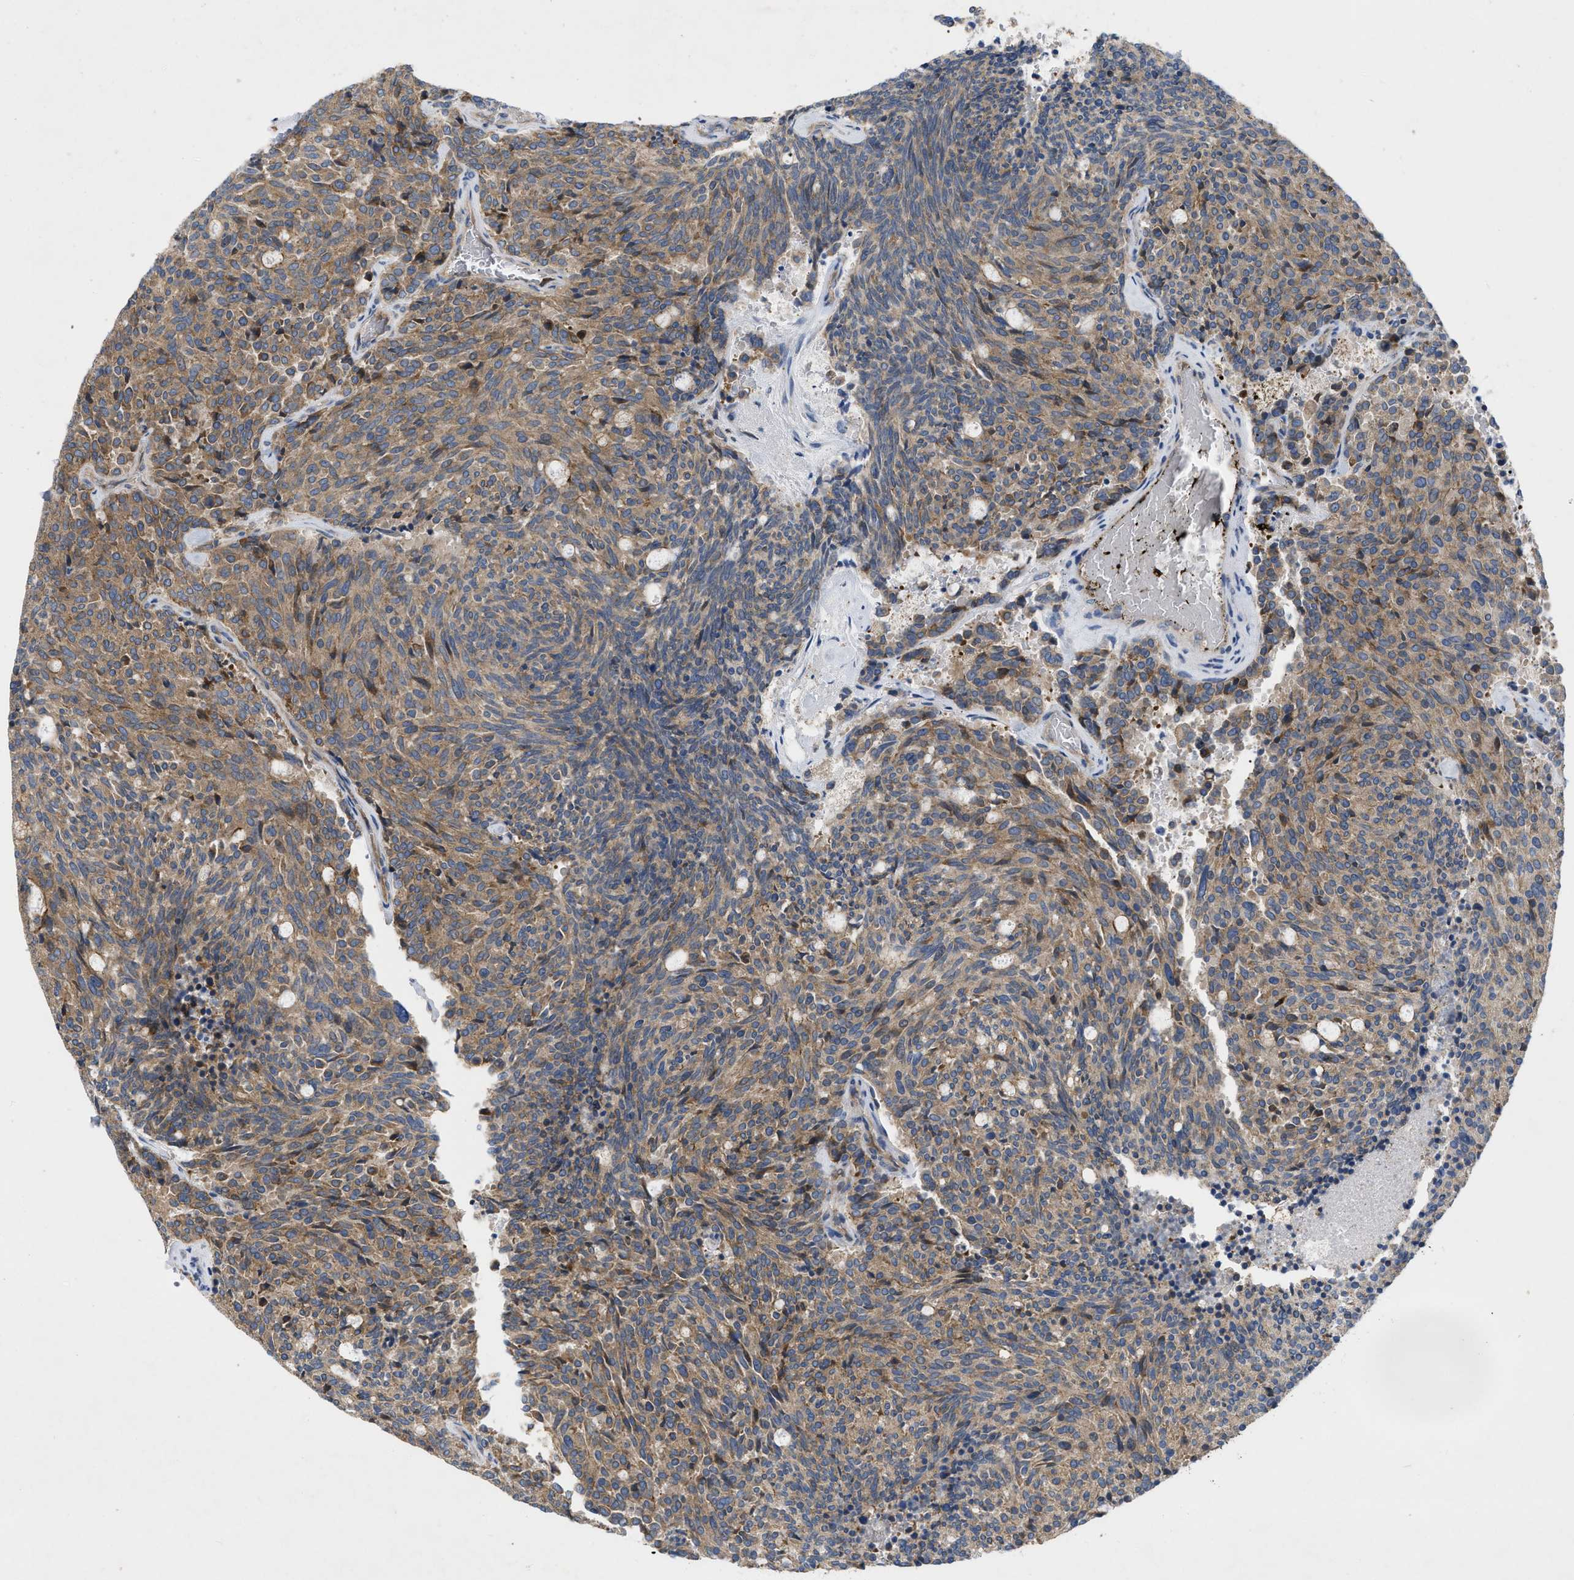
{"staining": {"intensity": "moderate", "quantity": ">75%", "location": "cytoplasmic/membranous"}, "tissue": "carcinoid", "cell_type": "Tumor cells", "image_type": "cancer", "snomed": [{"axis": "morphology", "description": "Carcinoid, malignant, NOS"}, {"axis": "topography", "description": "Pancreas"}], "caption": "This photomicrograph shows carcinoid stained with IHC to label a protein in brown. The cytoplasmic/membranous of tumor cells show moderate positivity for the protein. Nuclei are counter-stained blue.", "gene": "TMEM131", "patient": {"sex": "female", "age": 54}}